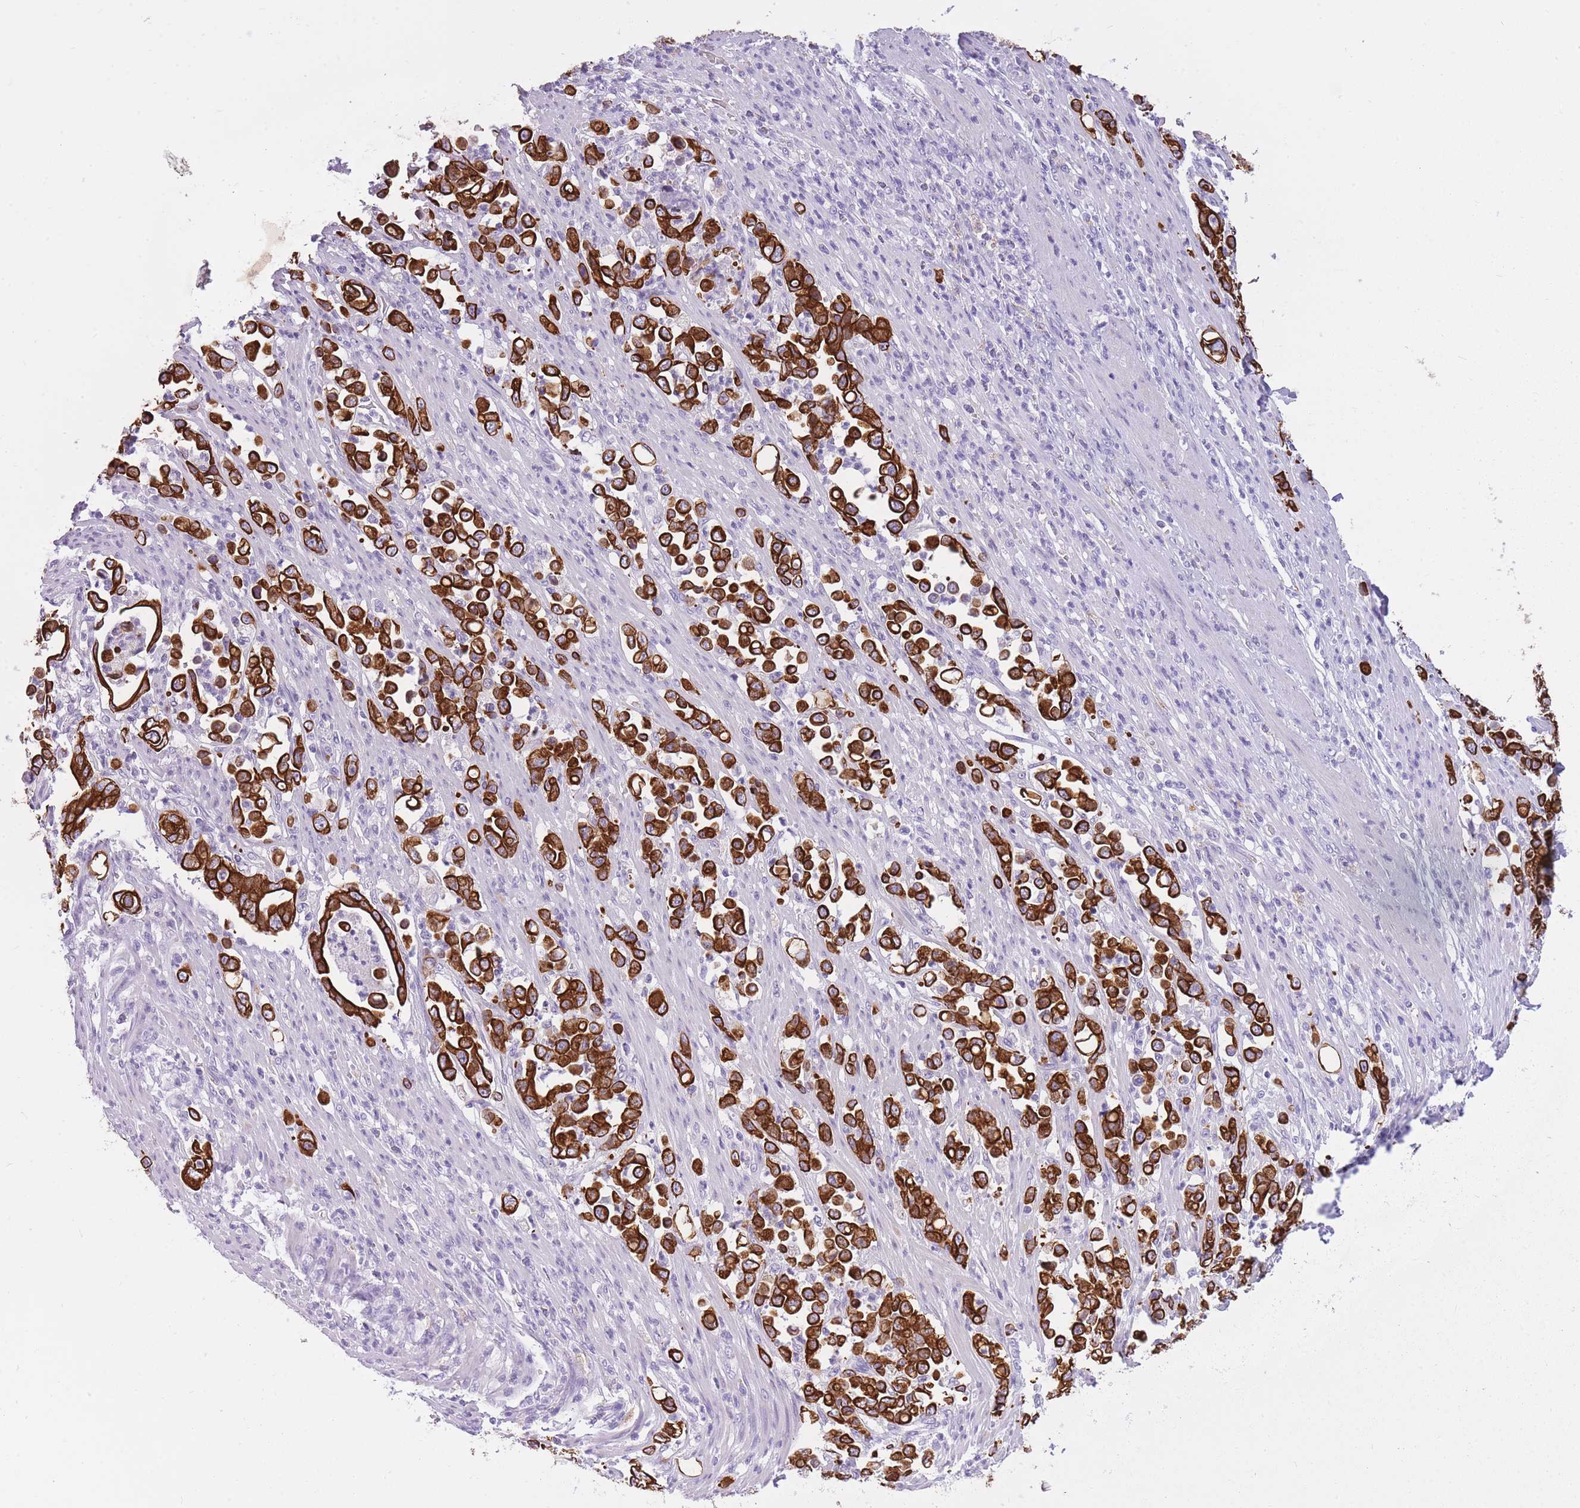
{"staining": {"intensity": "strong", "quantity": ">75%", "location": "cytoplasmic/membranous"}, "tissue": "stomach cancer", "cell_type": "Tumor cells", "image_type": "cancer", "snomed": [{"axis": "morphology", "description": "Normal tissue, NOS"}, {"axis": "morphology", "description": "Adenocarcinoma, NOS"}, {"axis": "topography", "description": "Stomach"}], "caption": "High-power microscopy captured an IHC micrograph of stomach cancer (adenocarcinoma), revealing strong cytoplasmic/membranous staining in about >75% of tumor cells. (Brightfield microscopy of DAB IHC at high magnification).", "gene": "RADX", "patient": {"sex": "female", "age": 79}}